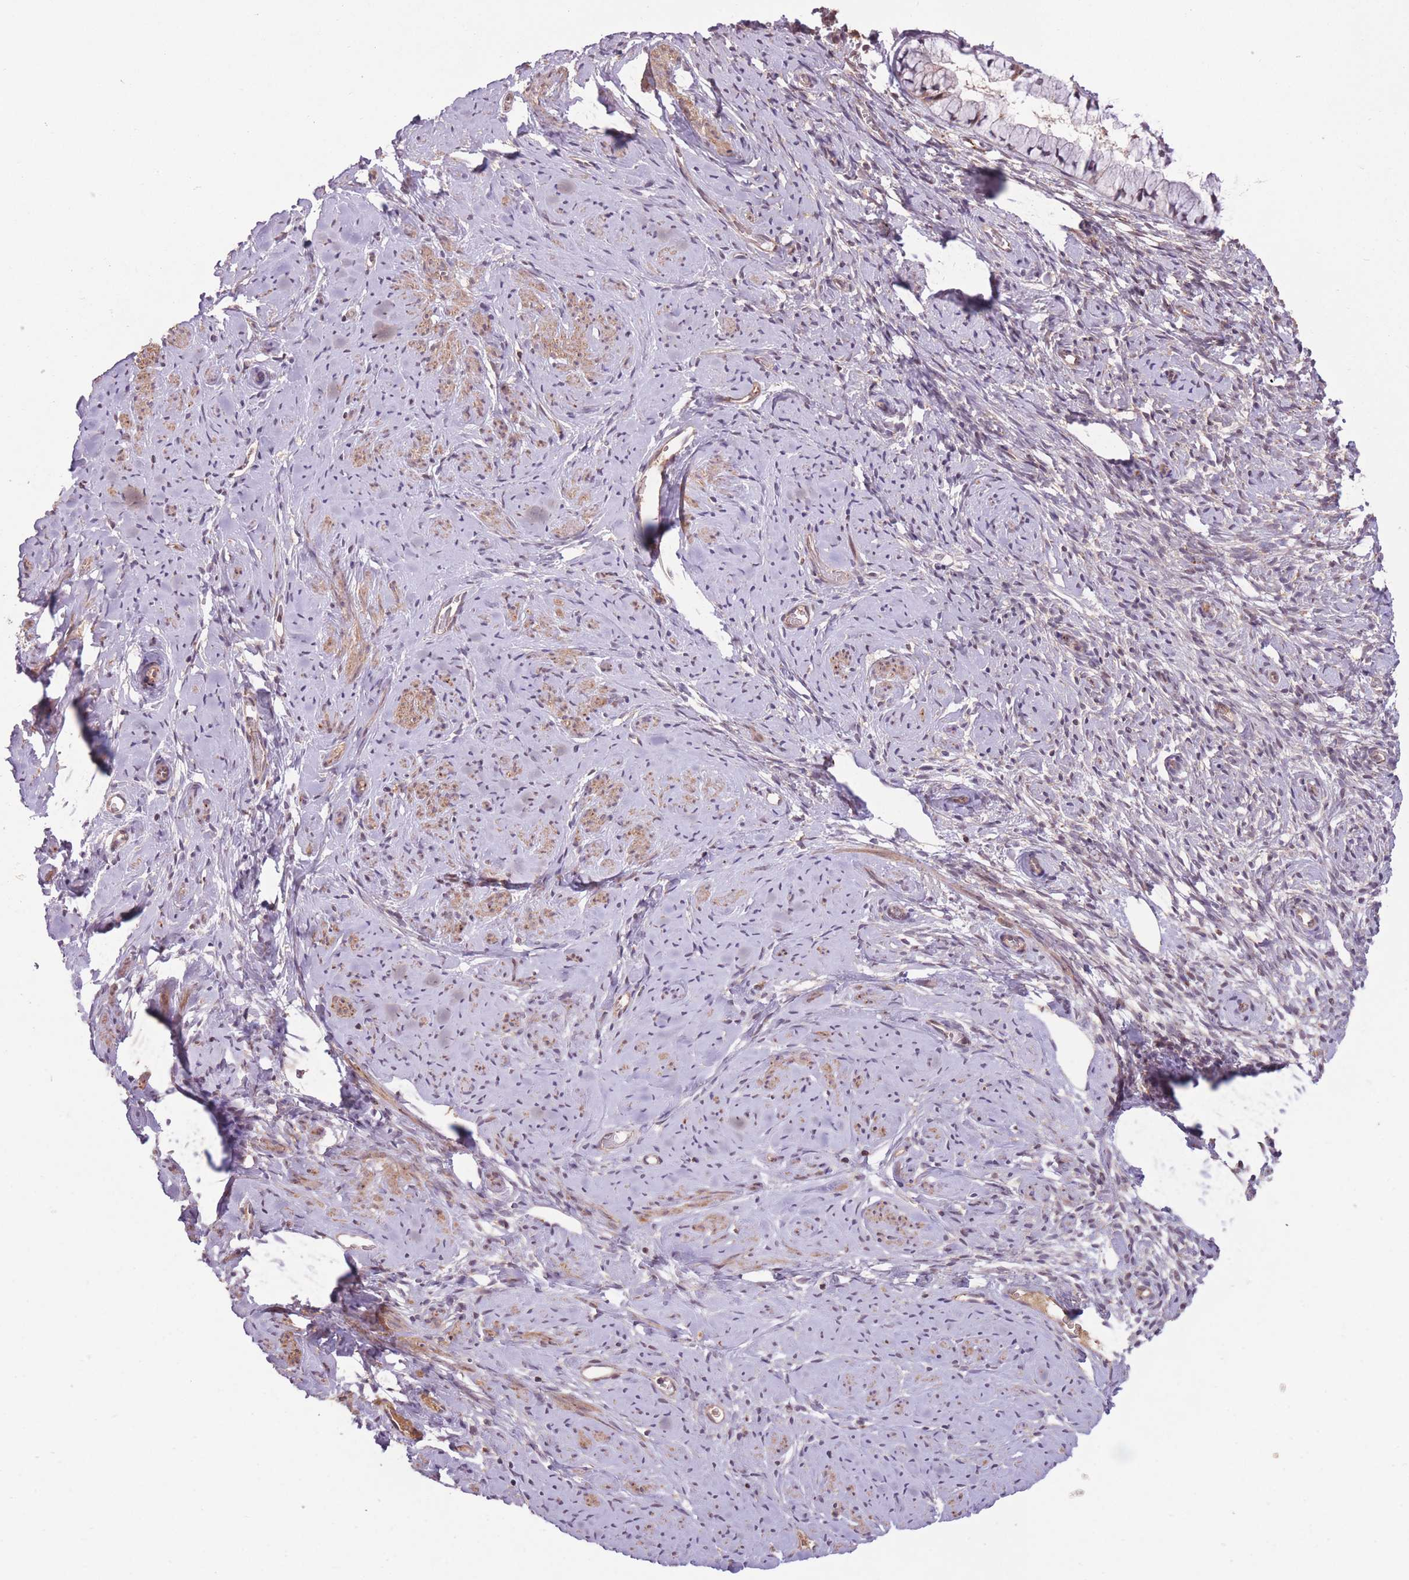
{"staining": {"intensity": "weak", "quantity": "25%-75%", "location": "cytoplasmic/membranous,nuclear"}, "tissue": "cervix", "cell_type": "Glandular cells", "image_type": "normal", "snomed": [{"axis": "morphology", "description": "Normal tissue, NOS"}, {"axis": "topography", "description": "Cervix"}], "caption": "An immunohistochemistry (IHC) image of unremarkable tissue is shown. Protein staining in brown shows weak cytoplasmic/membranous,nuclear positivity in cervix within glandular cells.", "gene": "POLR3F", "patient": {"sex": "female", "age": 76}}